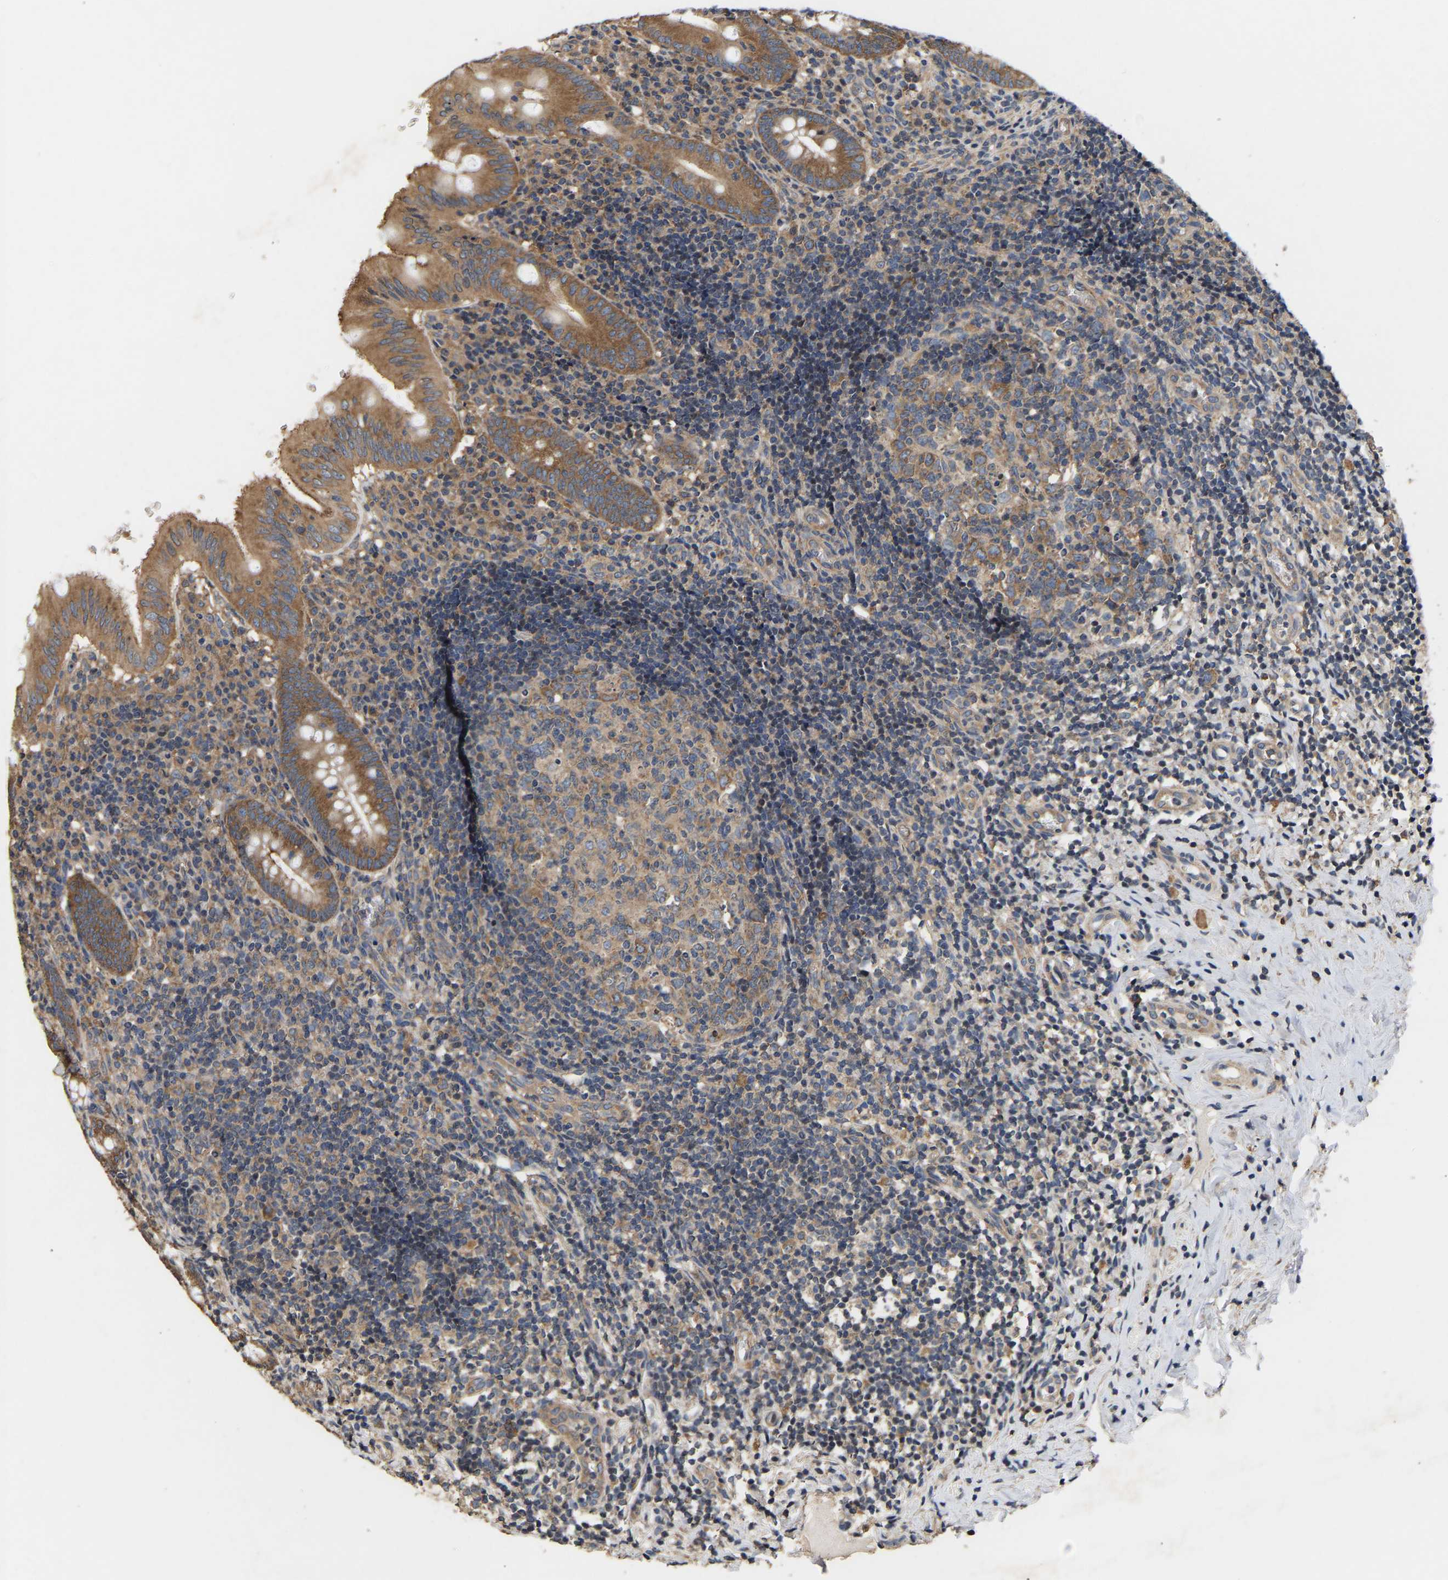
{"staining": {"intensity": "strong", "quantity": ">75%", "location": "cytoplasmic/membranous"}, "tissue": "appendix", "cell_type": "Glandular cells", "image_type": "normal", "snomed": [{"axis": "morphology", "description": "Normal tissue, NOS"}, {"axis": "topography", "description": "Appendix"}], "caption": "Appendix stained with a brown dye shows strong cytoplasmic/membranous positive staining in about >75% of glandular cells.", "gene": "AIMP2", "patient": {"sex": "male", "age": 8}}